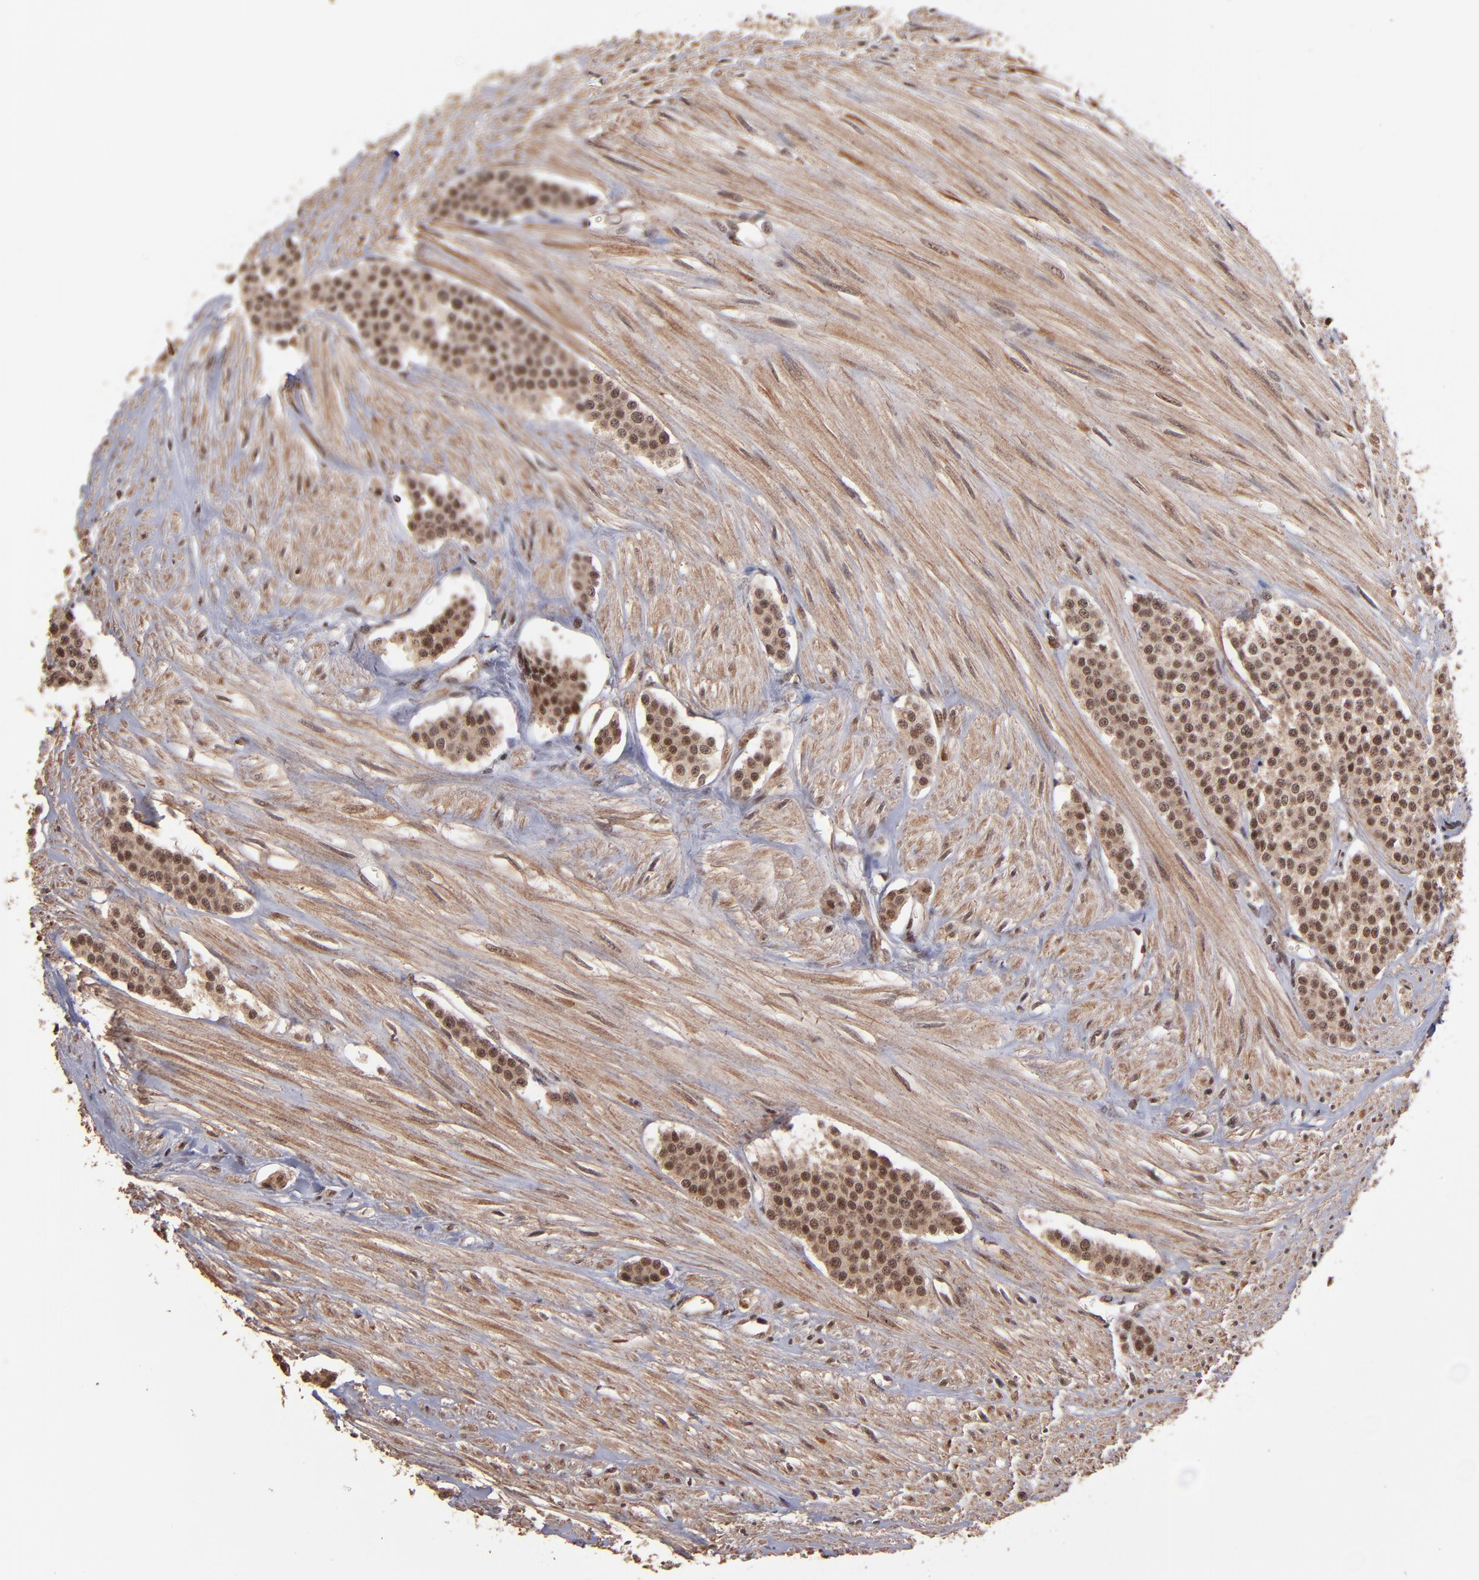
{"staining": {"intensity": "moderate", "quantity": ">75%", "location": "cytoplasmic/membranous,nuclear"}, "tissue": "carcinoid", "cell_type": "Tumor cells", "image_type": "cancer", "snomed": [{"axis": "morphology", "description": "Carcinoid, malignant, NOS"}, {"axis": "topography", "description": "Small intestine"}], "caption": "A medium amount of moderate cytoplasmic/membranous and nuclear expression is appreciated in approximately >75% of tumor cells in carcinoid tissue.", "gene": "TERF2", "patient": {"sex": "male", "age": 60}}